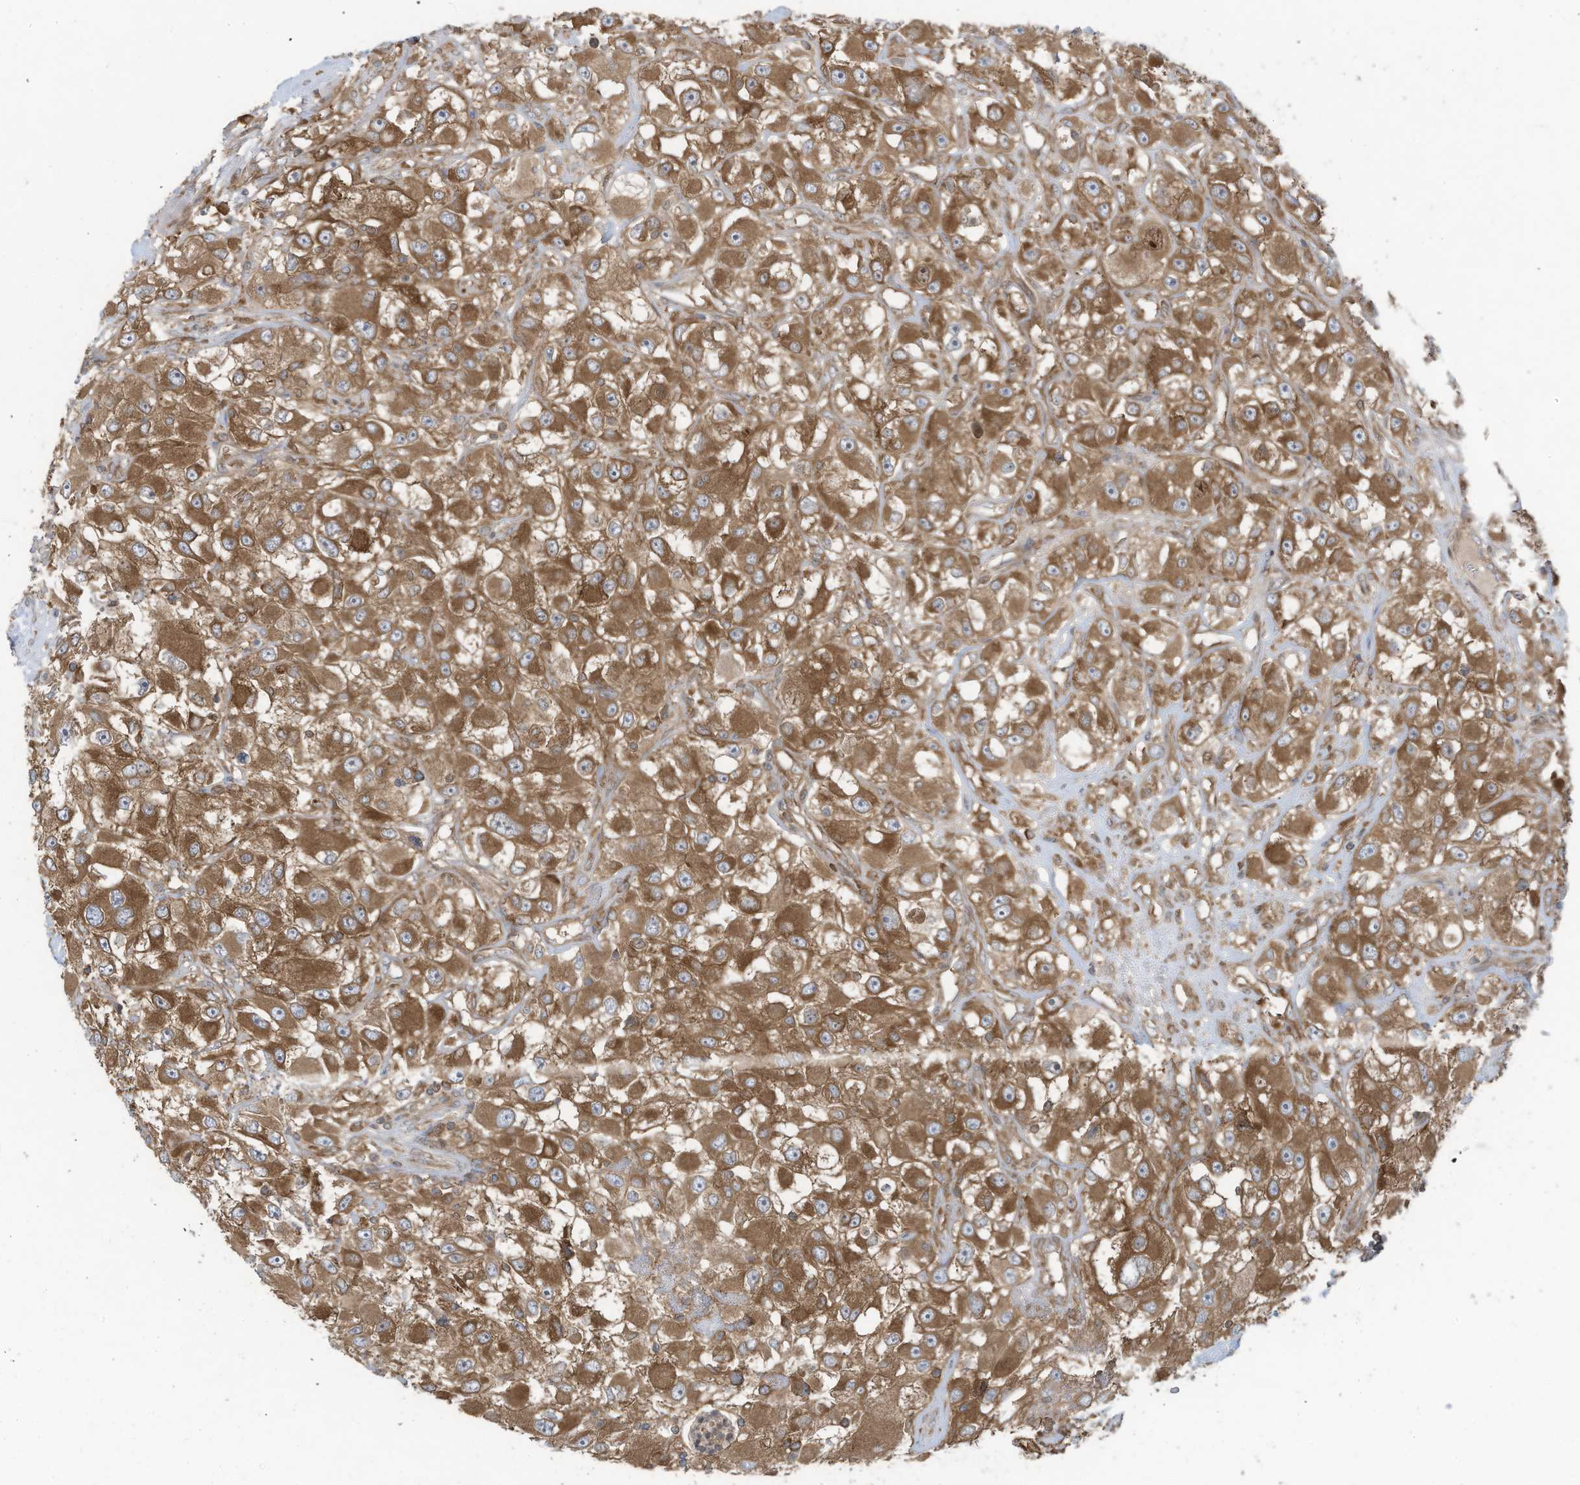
{"staining": {"intensity": "moderate", "quantity": ">75%", "location": "cytoplasmic/membranous"}, "tissue": "renal cancer", "cell_type": "Tumor cells", "image_type": "cancer", "snomed": [{"axis": "morphology", "description": "Adenocarcinoma, NOS"}, {"axis": "topography", "description": "Kidney"}], "caption": "Immunohistochemical staining of human renal cancer displays medium levels of moderate cytoplasmic/membranous protein staining in approximately >75% of tumor cells.", "gene": "OLA1", "patient": {"sex": "female", "age": 52}}